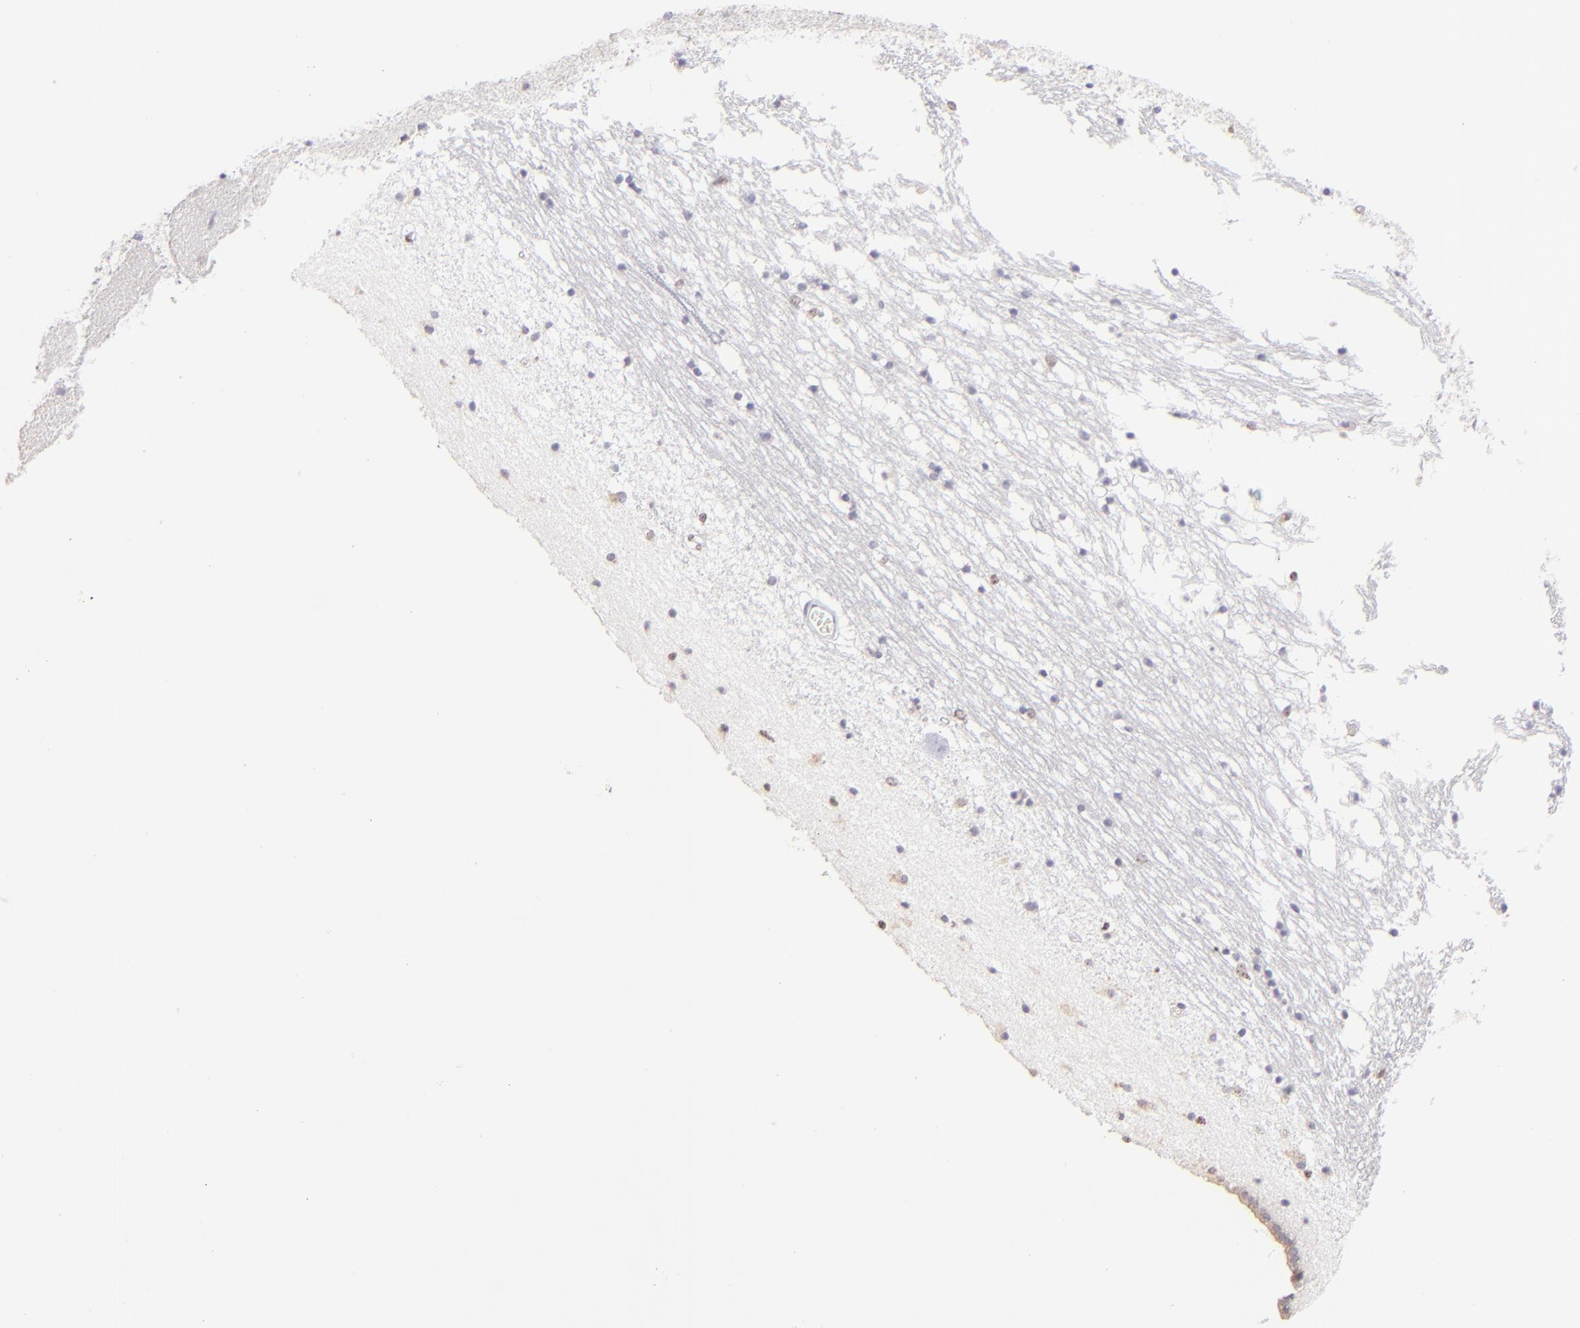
{"staining": {"intensity": "negative", "quantity": "none", "location": "none"}, "tissue": "caudate", "cell_type": "Glial cells", "image_type": "normal", "snomed": [{"axis": "morphology", "description": "Normal tissue, NOS"}, {"axis": "topography", "description": "Lateral ventricle wall"}], "caption": "Benign caudate was stained to show a protein in brown. There is no significant expression in glial cells.", "gene": "MAGEA1", "patient": {"sex": "male", "age": 45}}